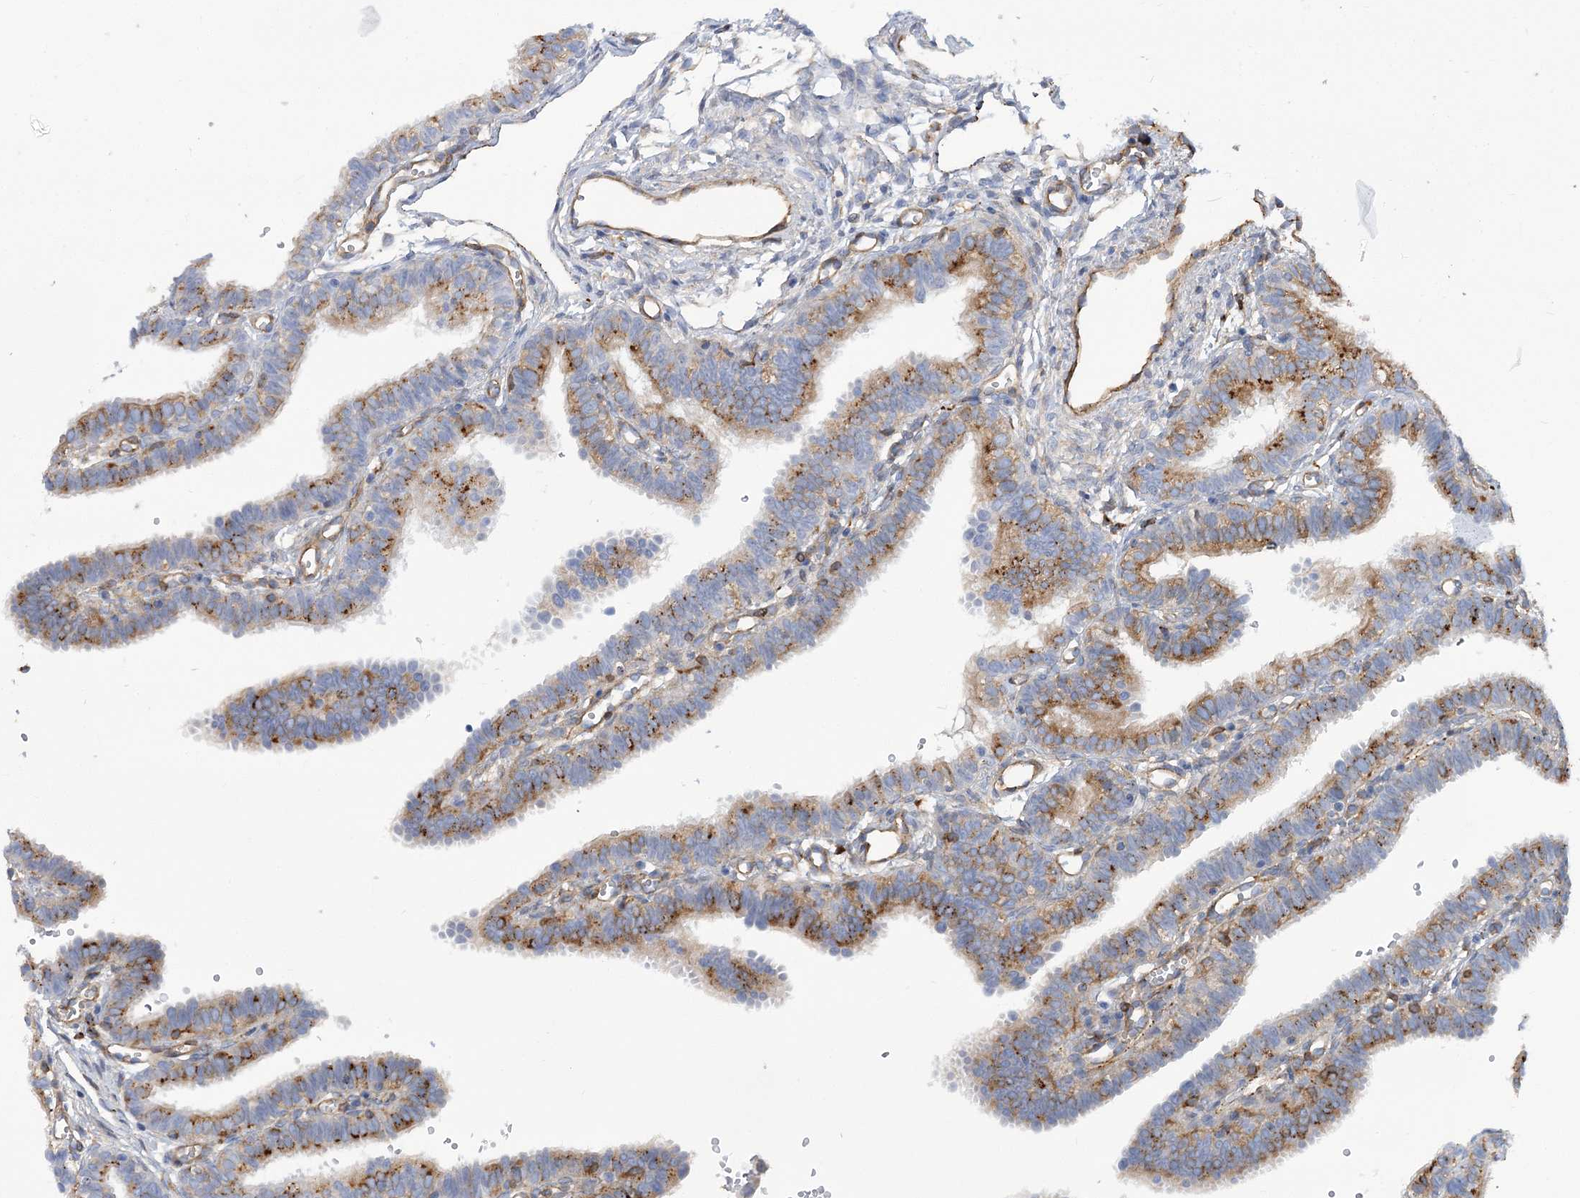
{"staining": {"intensity": "moderate", "quantity": "25%-75%", "location": "cytoplasmic/membranous"}, "tissue": "fallopian tube", "cell_type": "Glandular cells", "image_type": "normal", "snomed": [{"axis": "morphology", "description": "Normal tissue, NOS"}, {"axis": "topography", "description": "Fallopian tube"}, {"axis": "topography", "description": "Placenta"}], "caption": "Immunohistochemical staining of benign fallopian tube shows moderate cytoplasmic/membranous protein positivity in approximately 25%-75% of glandular cells.", "gene": "GUSB", "patient": {"sex": "female", "age": 34}}